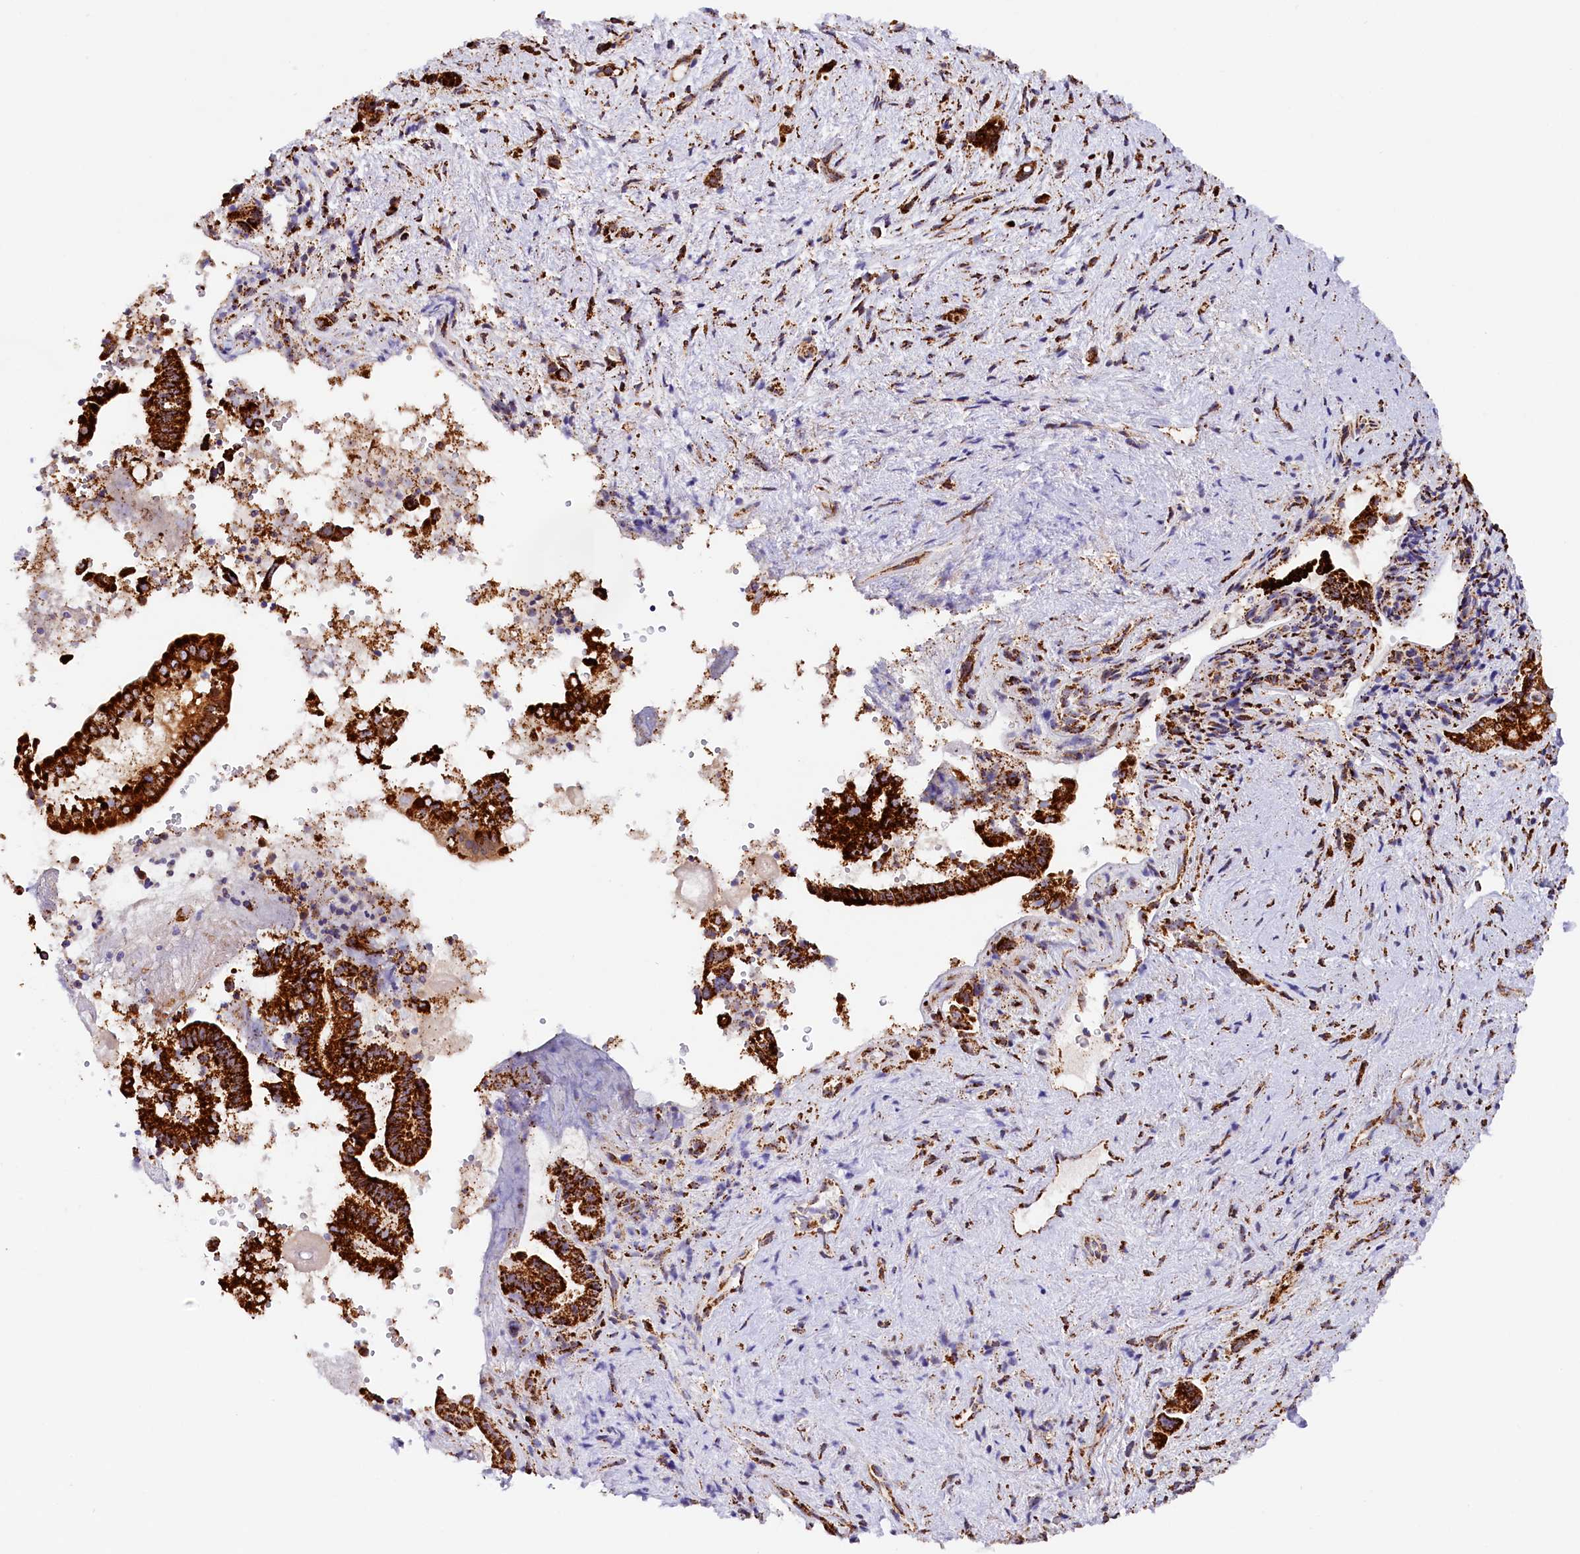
{"staining": {"intensity": "strong", "quantity": ">75%", "location": "cytoplasmic/membranous"}, "tissue": "pancreatic cancer", "cell_type": "Tumor cells", "image_type": "cancer", "snomed": [{"axis": "morphology", "description": "Adenocarcinoma, NOS"}, {"axis": "topography", "description": "Pancreas"}], "caption": "Brown immunohistochemical staining in pancreatic cancer exhibits strong cytoplasmic/membranous expression in approximately >75% of tumor cells. (DAB (3,3'-diaminobenzidine) IHC, brown staining for protein, blue staining for nuclei).", "gene": "AKTIP", "patient": {"sex": "female", "age": 77}}